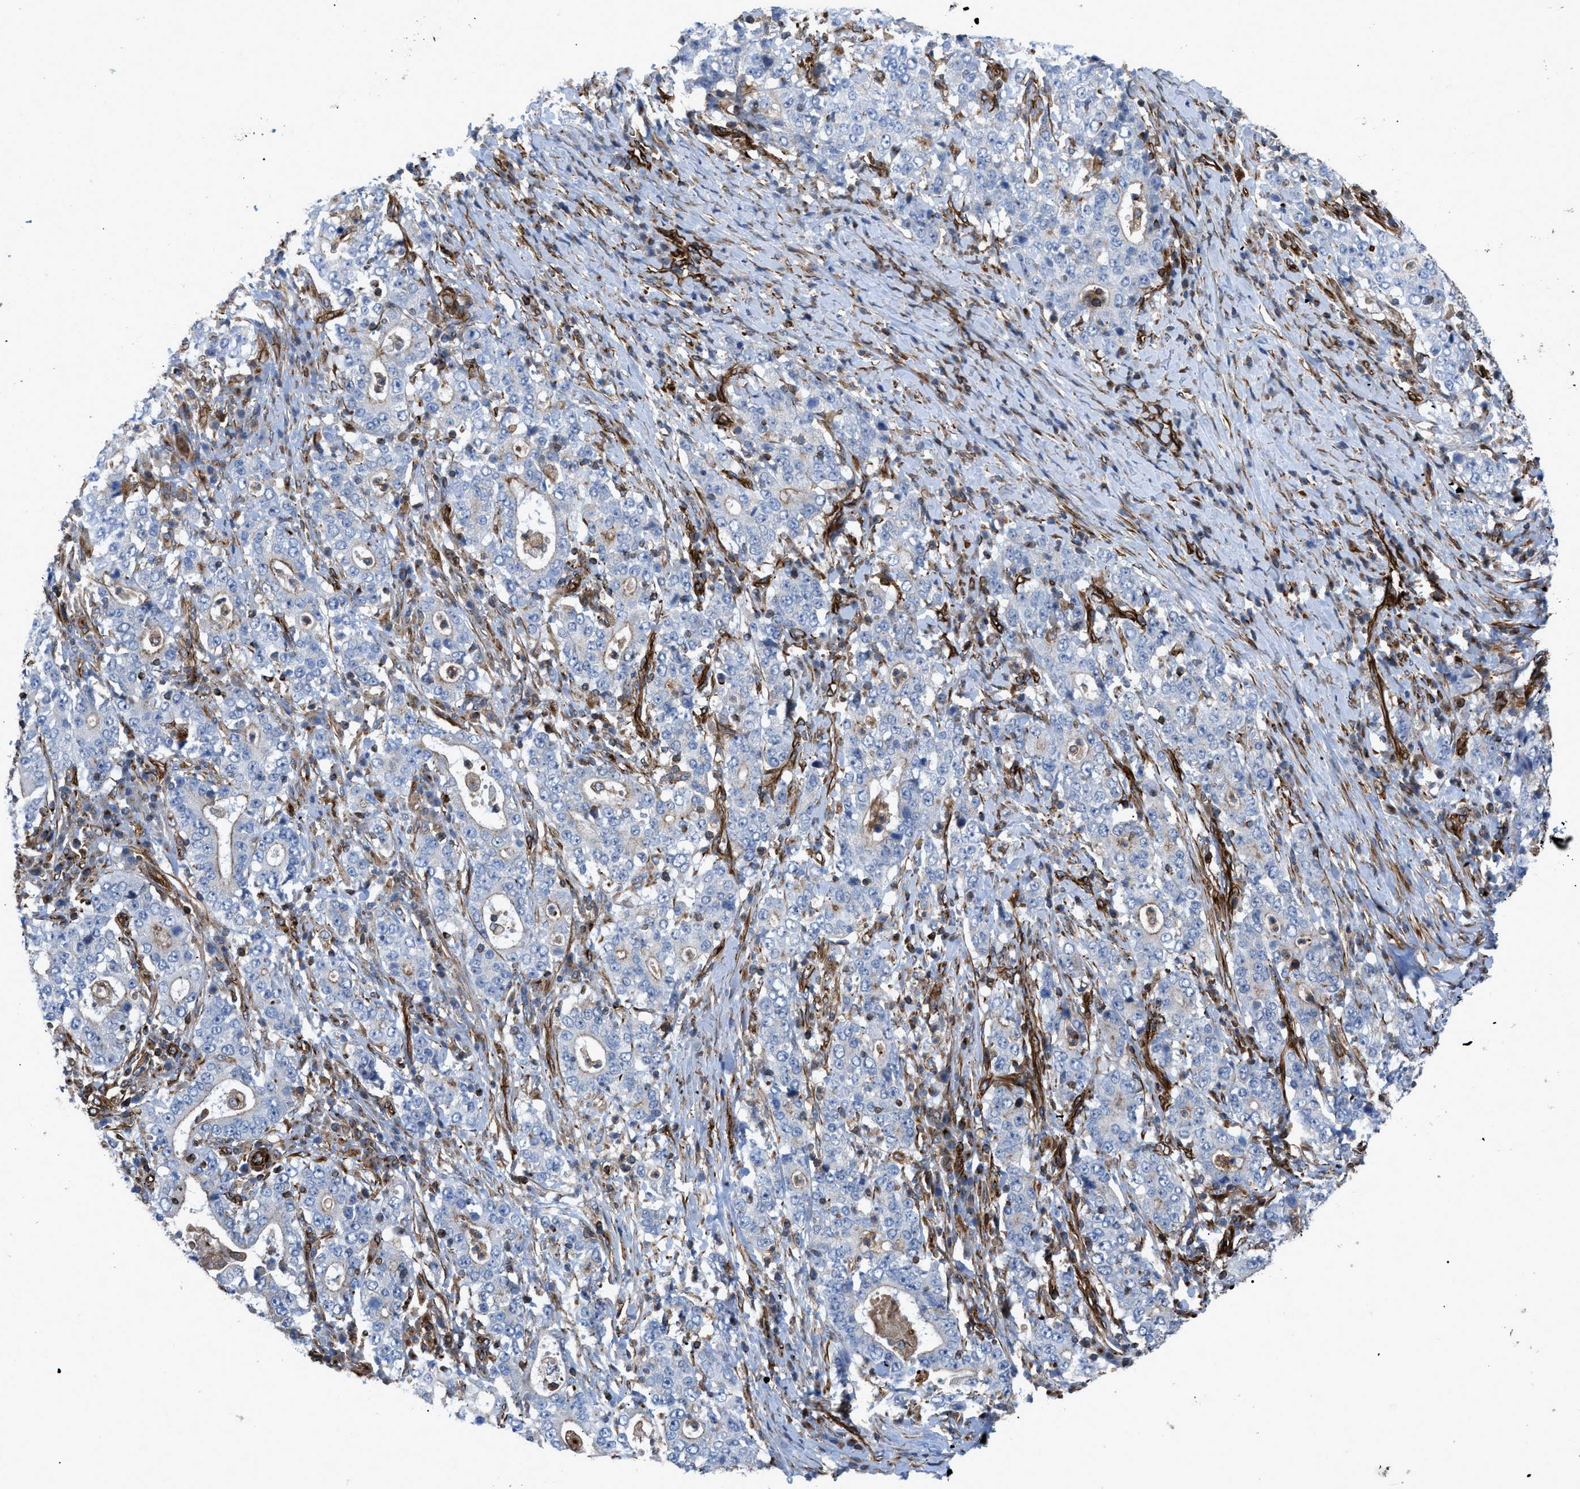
{"staining": {"intensity": "weak", "quantity": "<25%", "location": "cytoplasmic/membranous"}, "tissue": "stomach cancer", "cell_type": "Tumor cells", "image_type": "cancer", "snomed": [{"axis": "morphology", "description": "Normal tissue, NOS"}, {"axis": "morphology", "description": "Adenocarcinoma, NOS"}, {"axis": "topography", "description": "Stomach, upper"}, {"axis": "topography", "description": "Stomach"}], "caption": "Tumor cells are negative for protein expression in human stomach adenocarcinoma.", "gene": "PTPRE", "patient": {"sex": "male", "age": 59}}